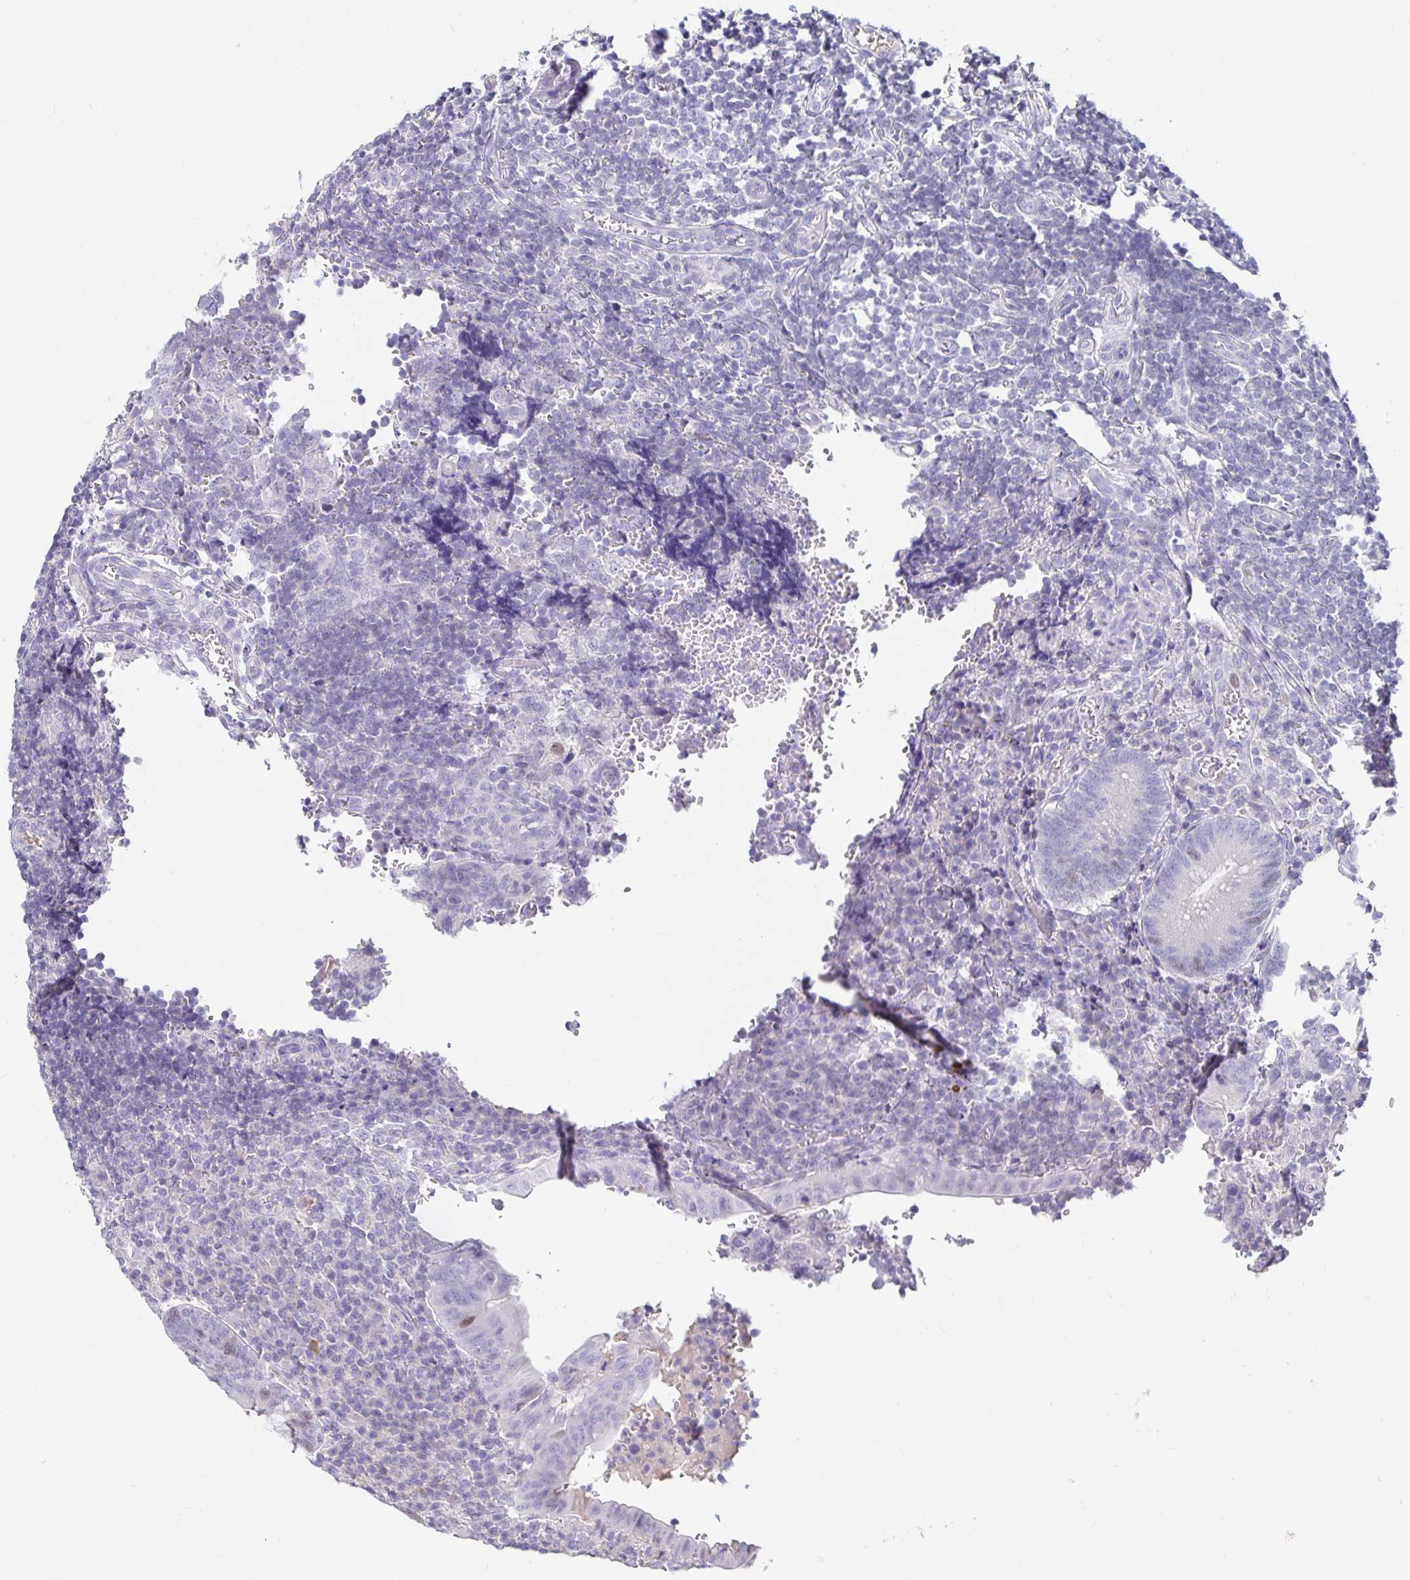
{"staining": {"intensity": "negative", "quantity": "none", "location": "none"}, "tissue": "appendix", "cell_type": "Glandular cells", "image_type": "normal", "snomed": [{"axis": "morphology", "description": "Normal tissue, NOS"}, {"axis": "topography", "description": "Appendix"}], "caption": "A high-resolution histopathology image shows immunohistochemistry staining of unremarkable appendix, which demonstrates no significant staining in glandular cells.", "gene": "ANLN", "patient": {"sex": "male", "age": 18}}